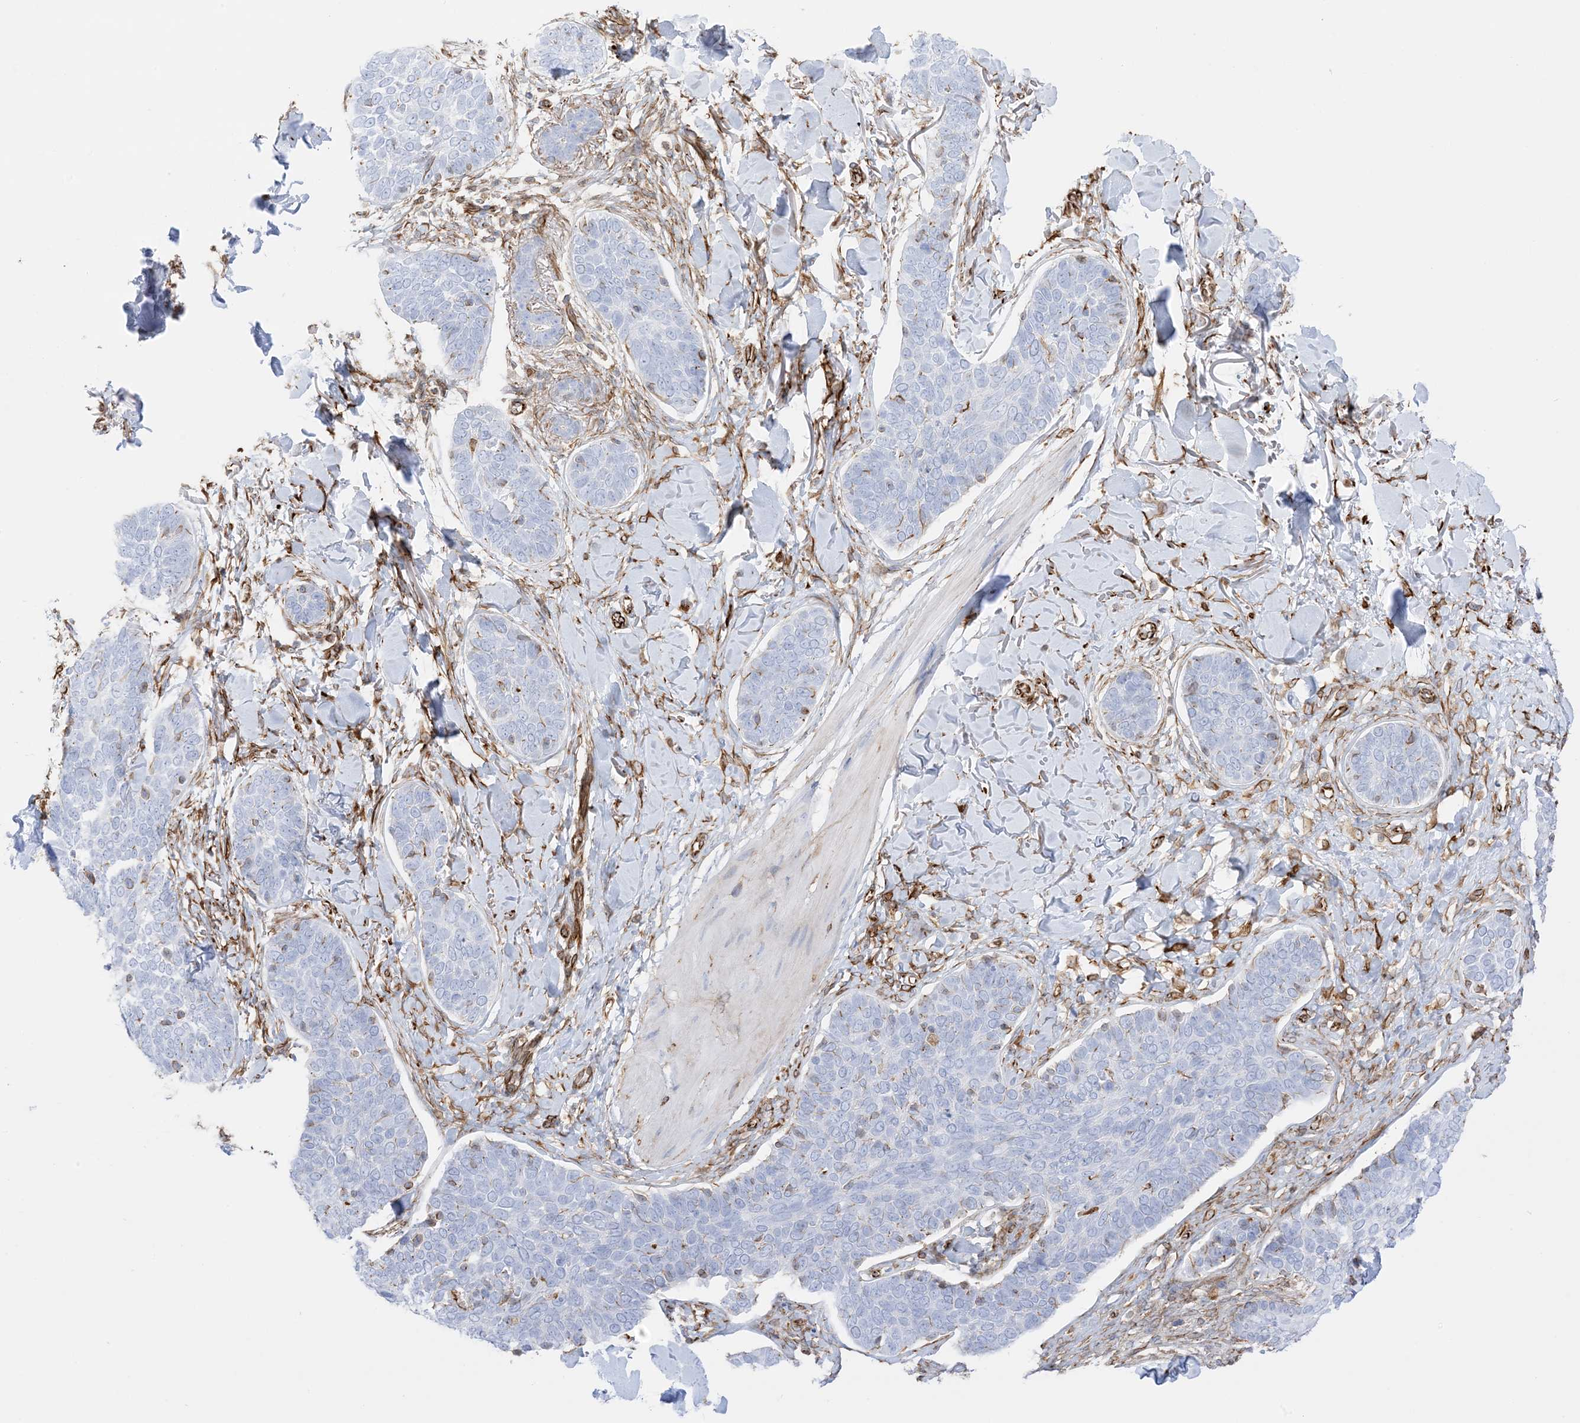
{"staining": {"intensity": "negative", "quantity": "none", "location": "none"}, "tissue": "skin cancer", "cell_type": "Tumor cells", "image_type": "cancer", "snomed": [{"axis": "morphology", "description": "Basal cell carcinoma"}, {"axis": "topography", "description": "Skin"}], "caption": "Immunohistochemistry image of skin cancer (basal cell carcinoma) stained for a protein (brown), which shows no staining in tumor cells. Nuclei are stained in blue.", "gene": "PID1", "patient": {"sex": "male", "age": 85}}